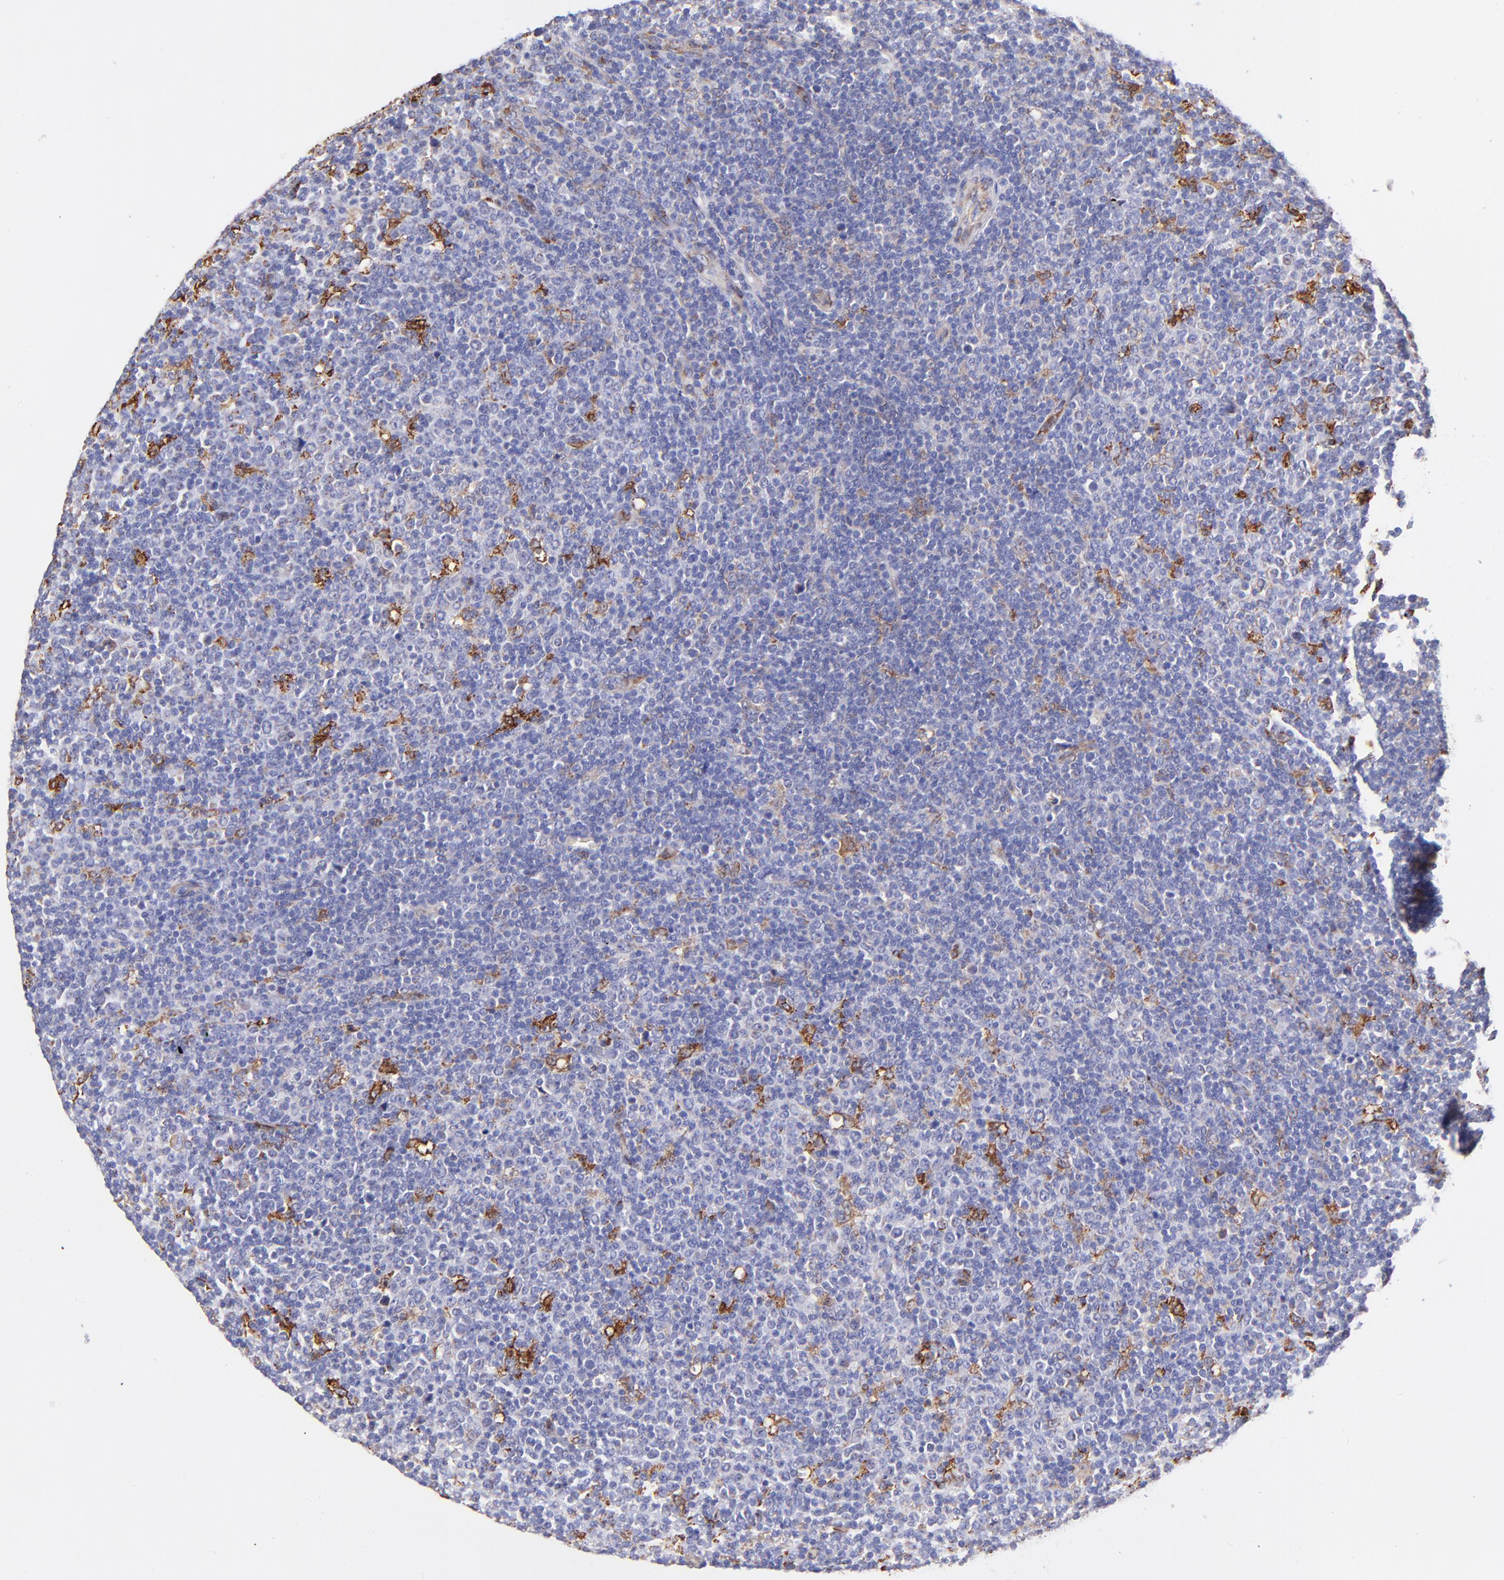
{"staining": {"intensity": "negative", "quantity": "none", "location": "none"}, "tissue": "lymphoma", "cell_type": "Tumor cells", "image_type": "cancer", "snomed": [{"axis": "morphology", "description": "Malignant lymphoma, non-Hodgkin's type, Low grade"}, {"axis": "topography", "description": "Lymph node"}], "caption": "Tumor cells are negative for protein expression in human lymphoma. (Brightfield microscopy of DAB (3,3'-diaminobenzidine) immunohistochemistry (IHC) at high magnification).", "gene": "SPARC", "patient": {"sex": "male", "age": 70}}